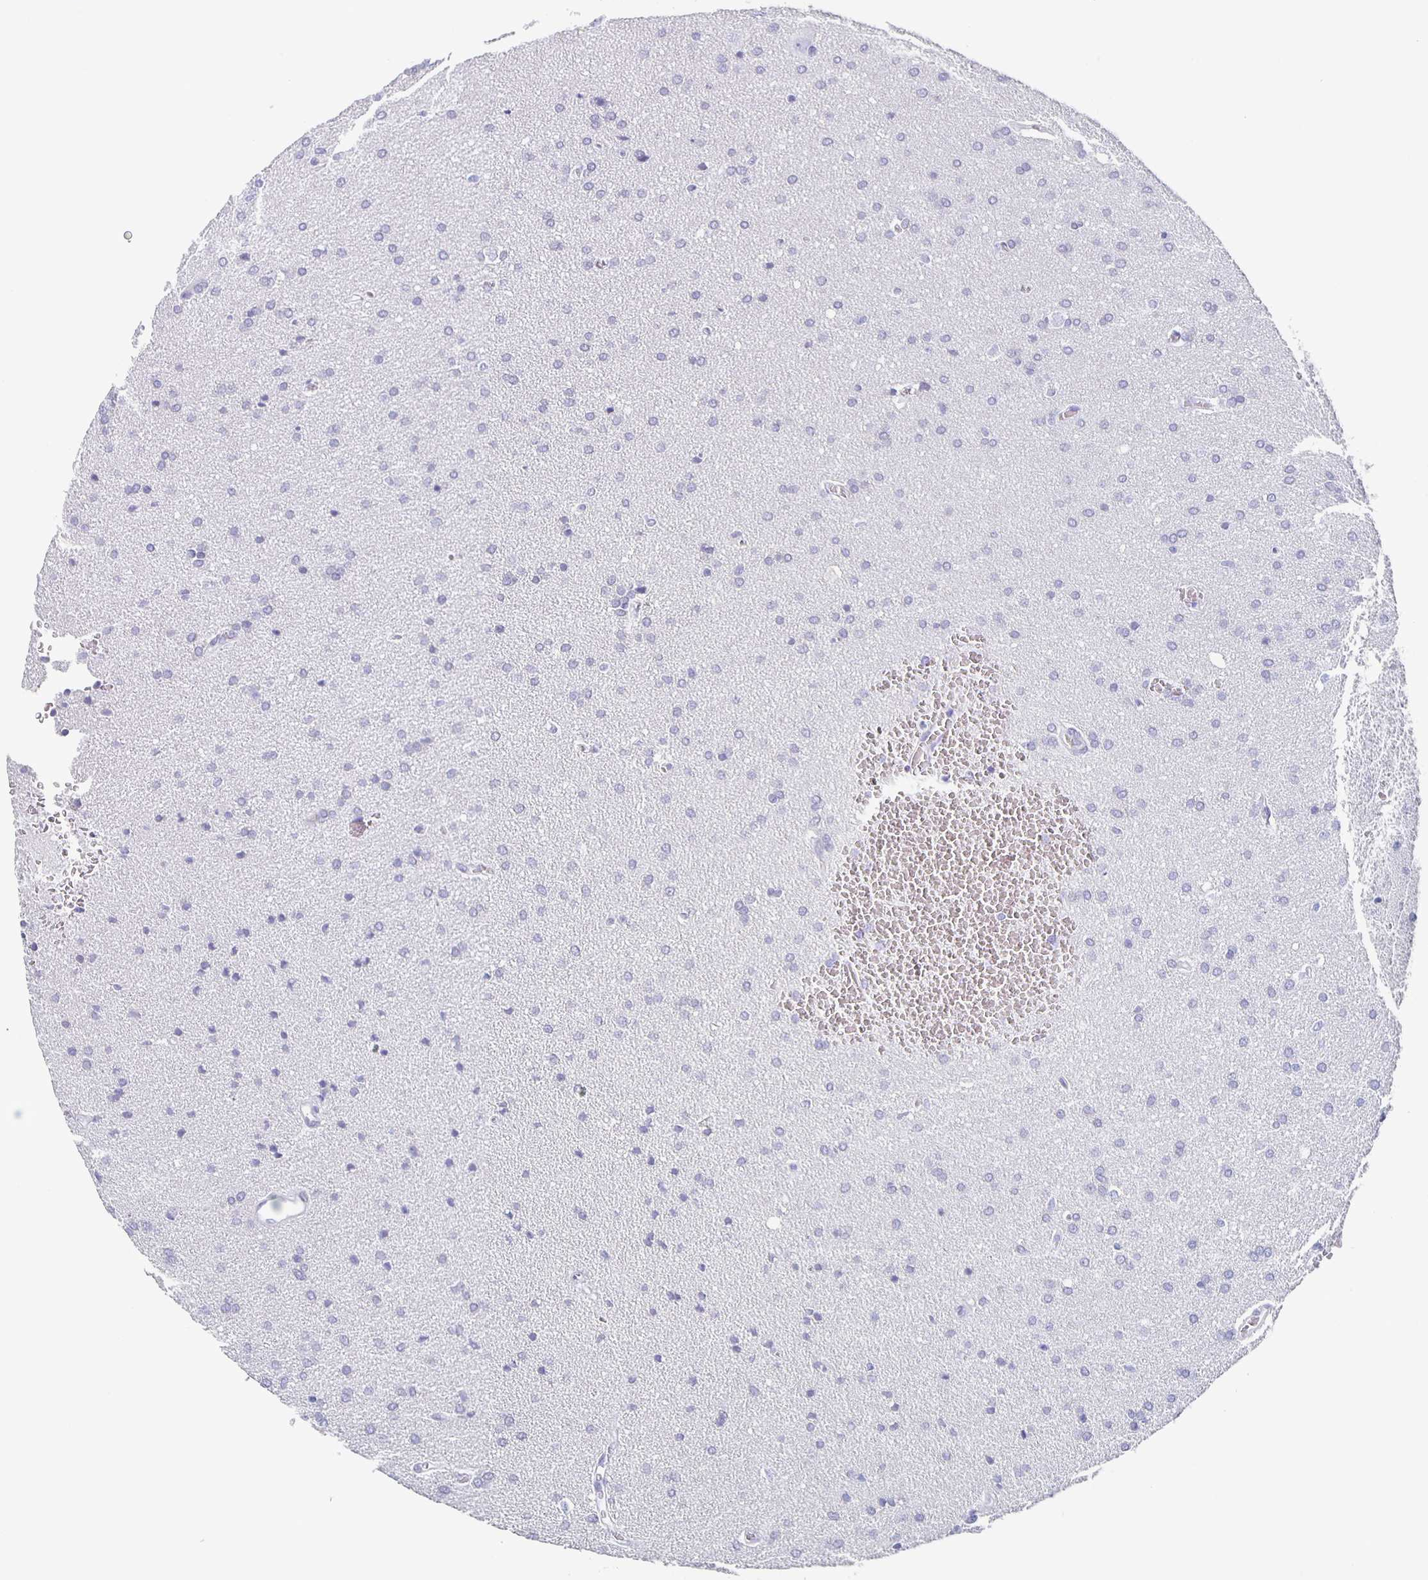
{"staining": {"intensity": "negative", "quantity": "none", "location": "none"}, "tissue": "glioma", "cell_type": "Tumor cells", "image_type": "cancer", "snomed": [{"axis": "morphology", "description": "Glioma, malignant, Low grade"}, {"axis": "topography", "description": "Brain"}], "caption": "Tumor cells are negative for brown protein staining in glioma.", "gene": "CCDC17", "patient": {"sex": "female", "age": 34}}